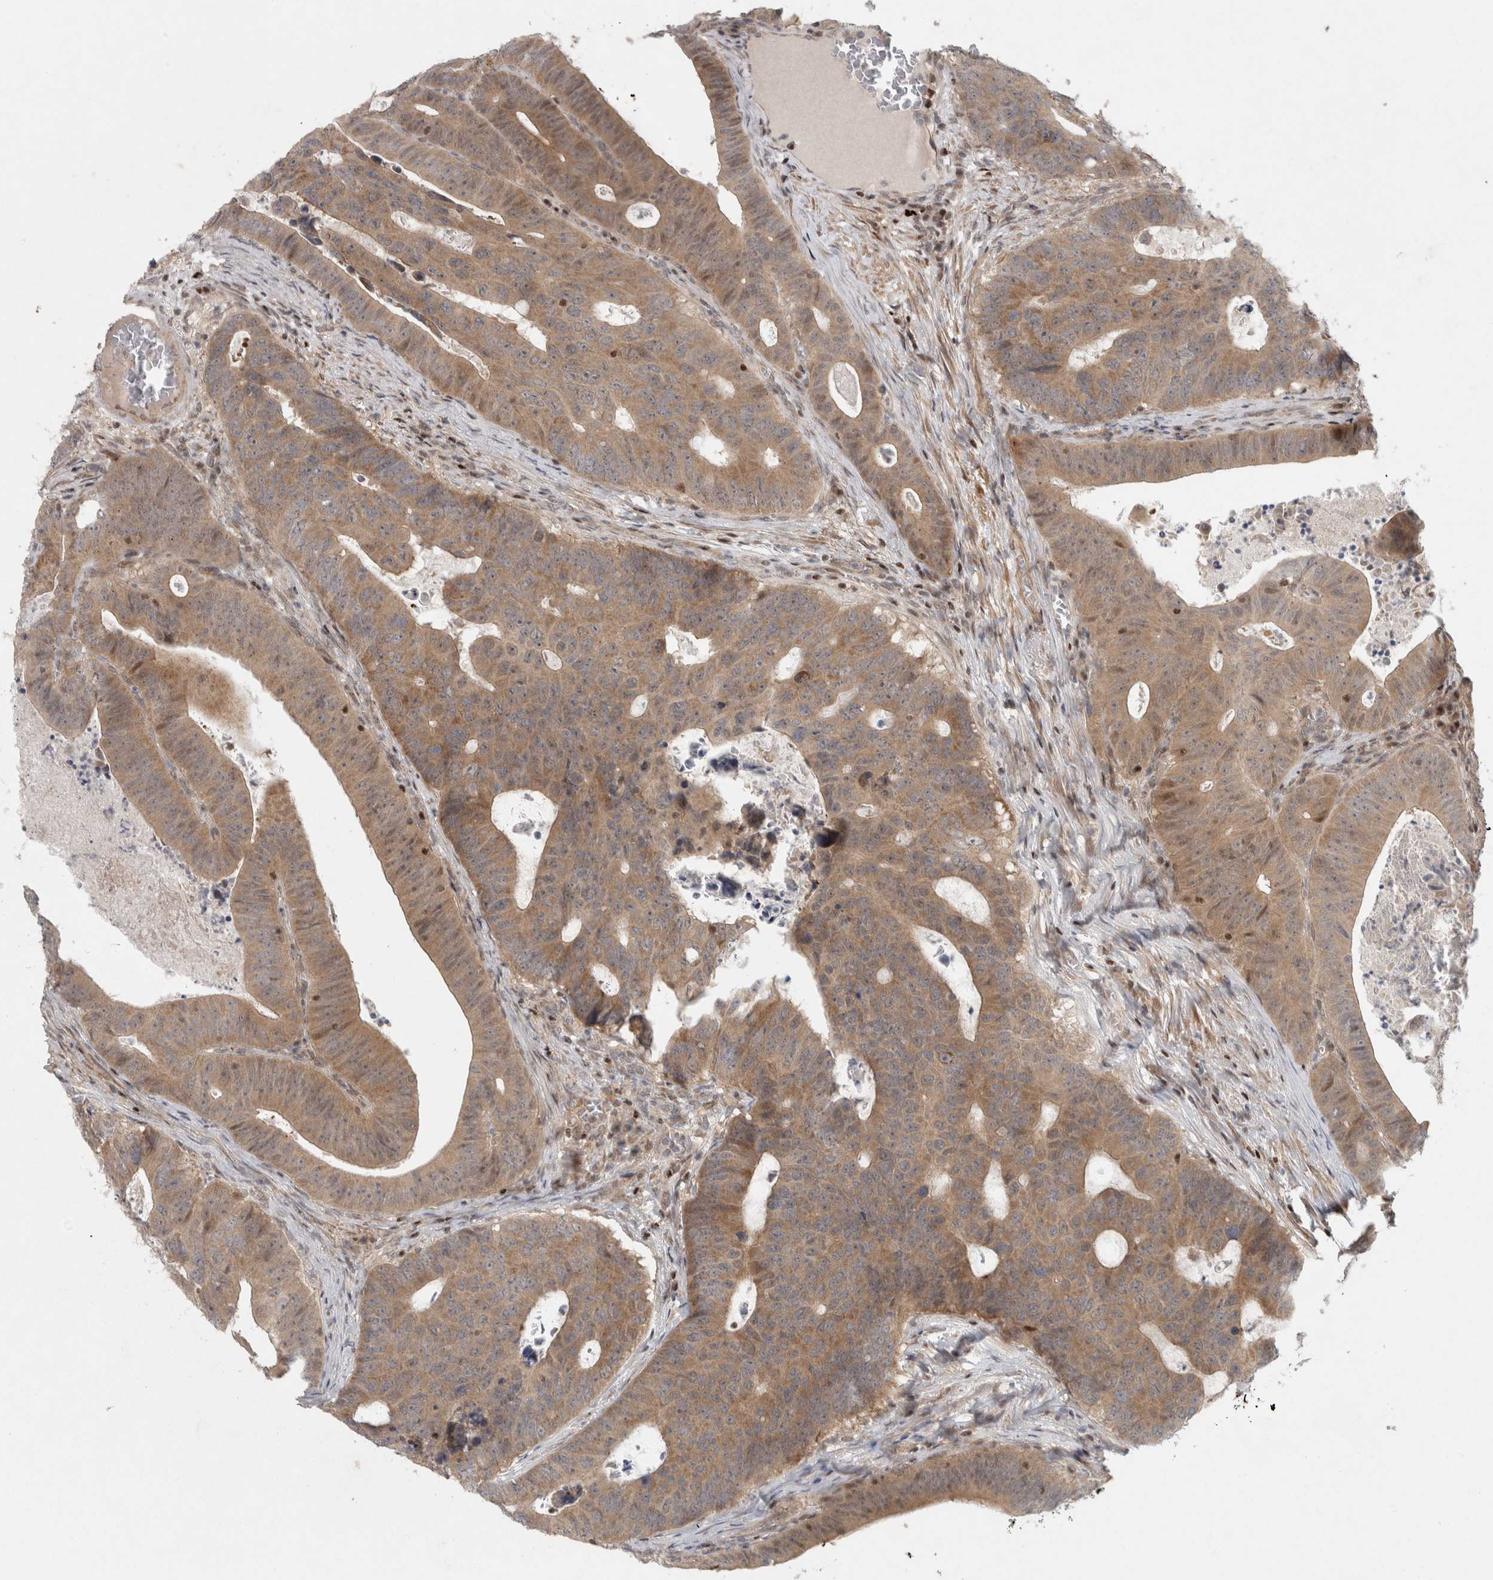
{"staining": {"intensity": "moderate", "quantity": ">75%", "location": "cytoplasmic/membranous"}, "tissue": "colorectal cancer", "cell_type": "Tumor cells", "image_type": "cancer", "snomed": [{"axis": "morphology", "description": "Adenocarcinoma, NOS"}, {"axis": "topography", "description": "Colon"}], "caption": "Adenocarcinoma (colorectal) tissue displays moderate cytoplasmic/membranous positivity in approximately >75% of tumor cells", "gene": "KDM8", "patient": {"sex": "male", "age": 87}}